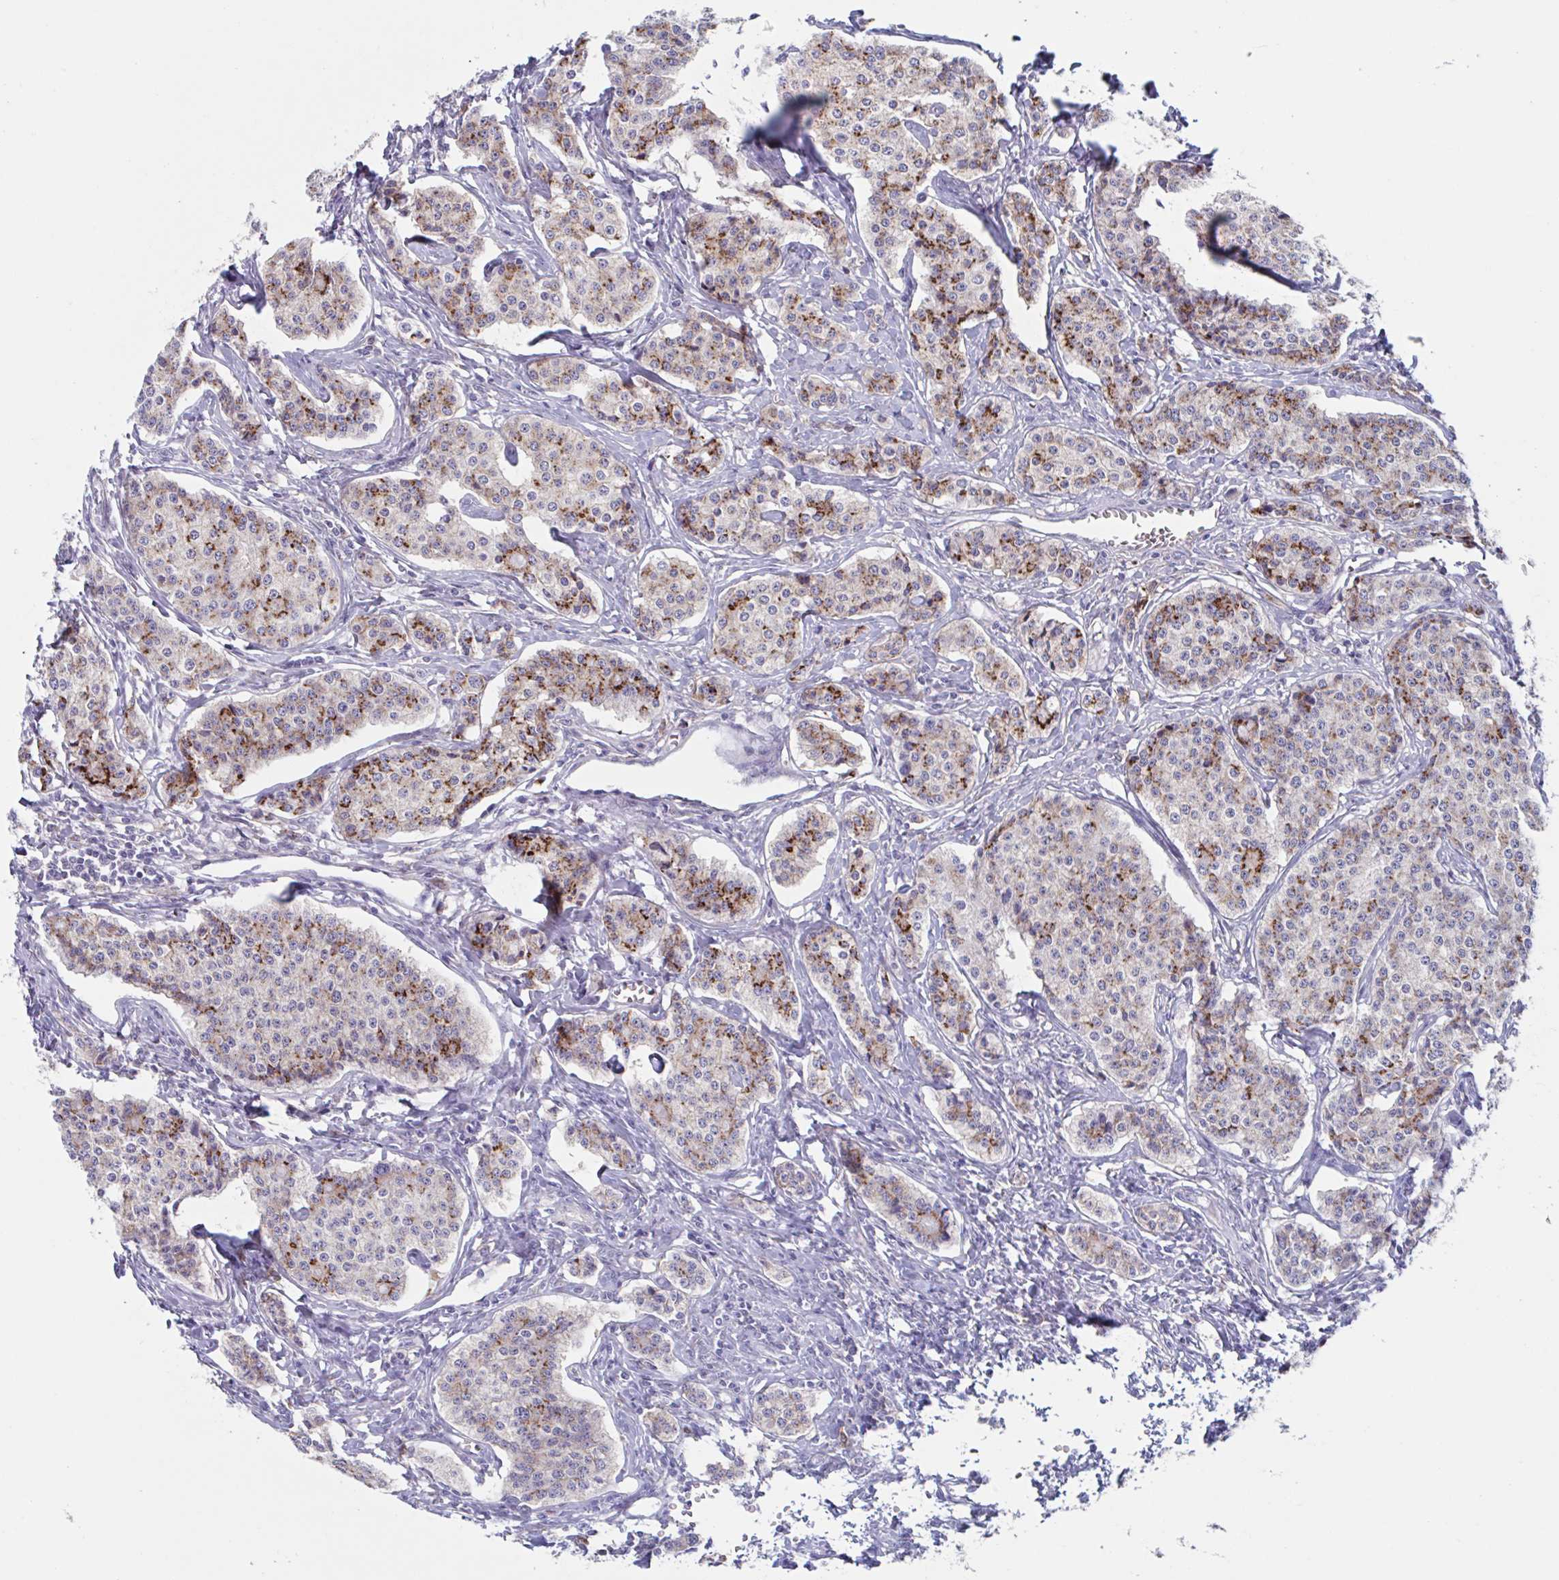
{"staining": {"intensity": "moderate", "quantity": "25%-75%", "location": "cytoplasmic/membranous"}, "tissue": "carcinoid", "cell_type": "Tumor cells", "image_type": "cancer", "snomed": [{"axis": "morphology", "description": "Carcinoid, malignant, NOS"}, {"axis": "topography", "description": "Small intestine"}], "caption": "Moderate cytoplasmic/membranous expression is appreciated in approximately 25%-75% of tumor cells in malignant carcinoid. The staining was performed using DAB to visualize the protein expression in brown, while the nuclei were stained in blue with hematoxylin (Magnification: 20x).", "gene": "RFK", "patient": {"sex": "female", "age": 64}}